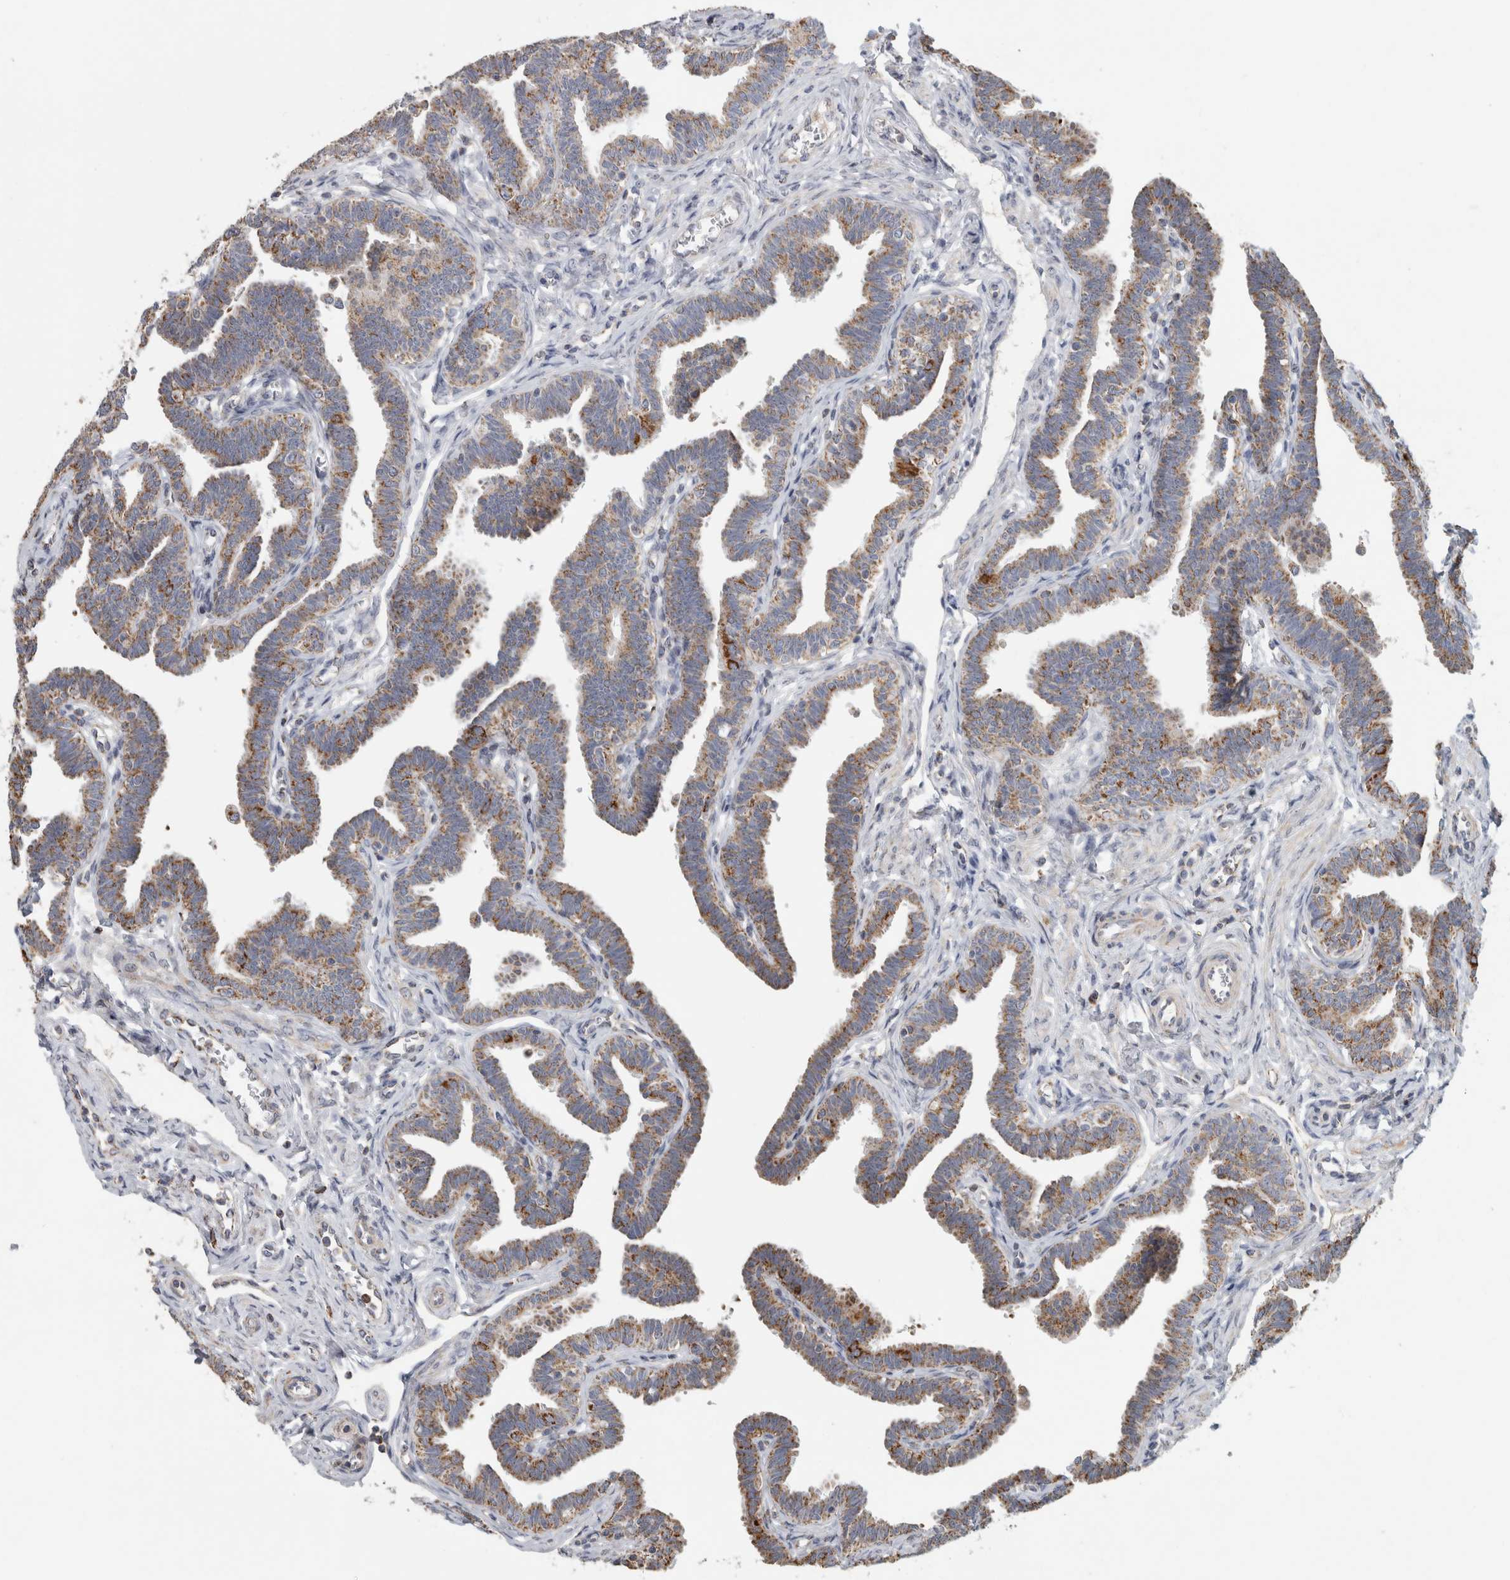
{"staining": {"intensity": "moderate", "quantity": ">75%", "location": "cytoplasmic/membranous"}, "tissue": "fallopian tube", "cell_type": "Glandular cells", "image_type": "normal", "snomed": [{"axis": "morphology", "description": "Normal tissue, NOS"}, {"axis": "topography", "description": "Fallopian tube"}, {"axis": "topography", "description": "Ovary"}], "caption": "Immunohistochemical staining of unremarkable fallopian tube exhibits moderate cytoplasmic/membranous protein positivity in approximately >75% of glandular cells. The staining is performed using DAB brown chromogen to label protein expression. The nuclei are counter-stained blue using hematoxylin.", "gene": "ST8SIA1", "patient": {"sex": "female", "age": 23}}